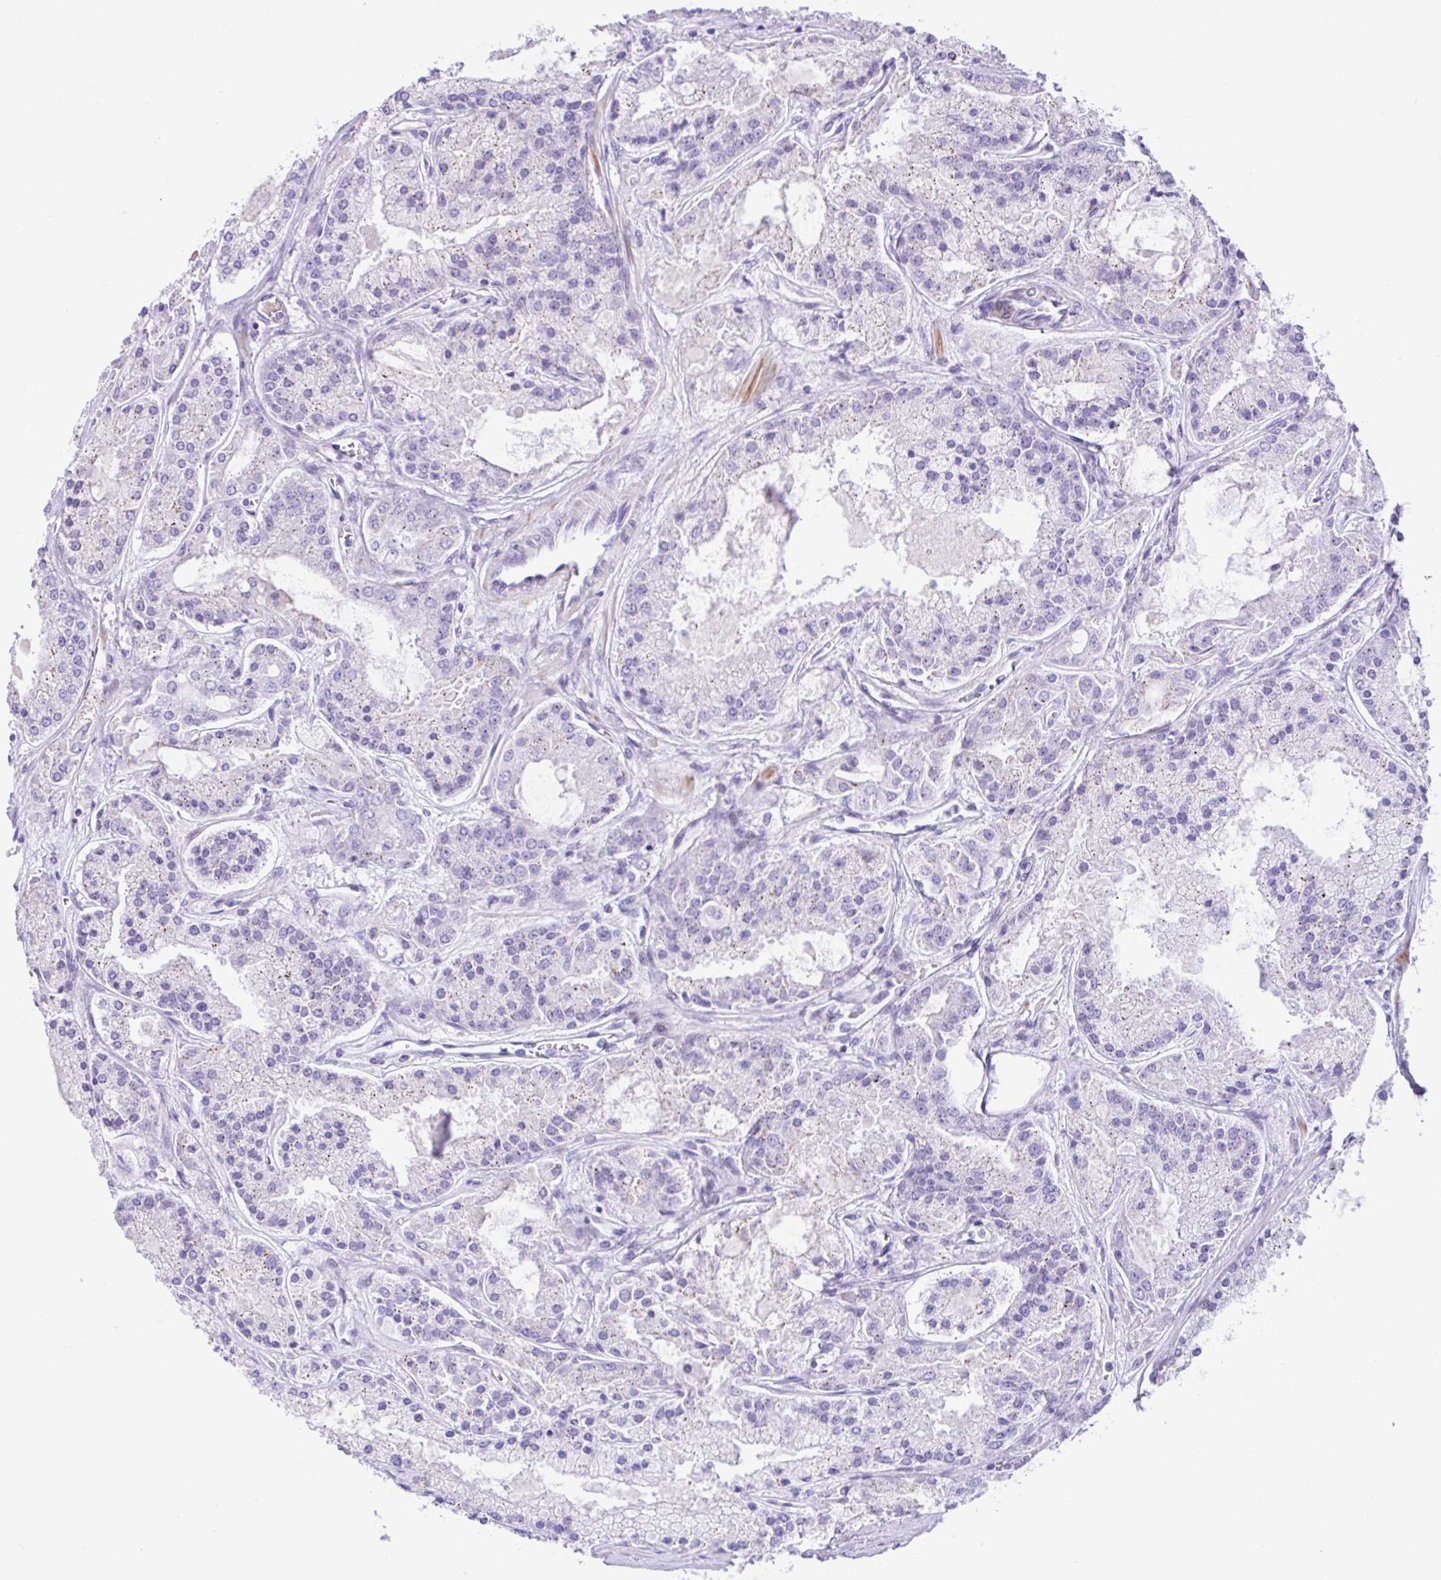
{"staining": {"intensity": "negative", "quantity": "none", "location": "none"}, "tissue": "prostate cancer", "cell_type": "Tumor cells", "image_type": "cancer", "snomed": [{"axis": "morphology", "description": "Adenocarcinoma, High grade"}, {"axis": "topography", "description": "Prostate"}], "caption": "Immunohistochemistry (IHC) of human prostate cancer demonstrates no expression in tumor cells.", "gene": "NHLH2", "patient": {"sex": "male", "age": 67}}